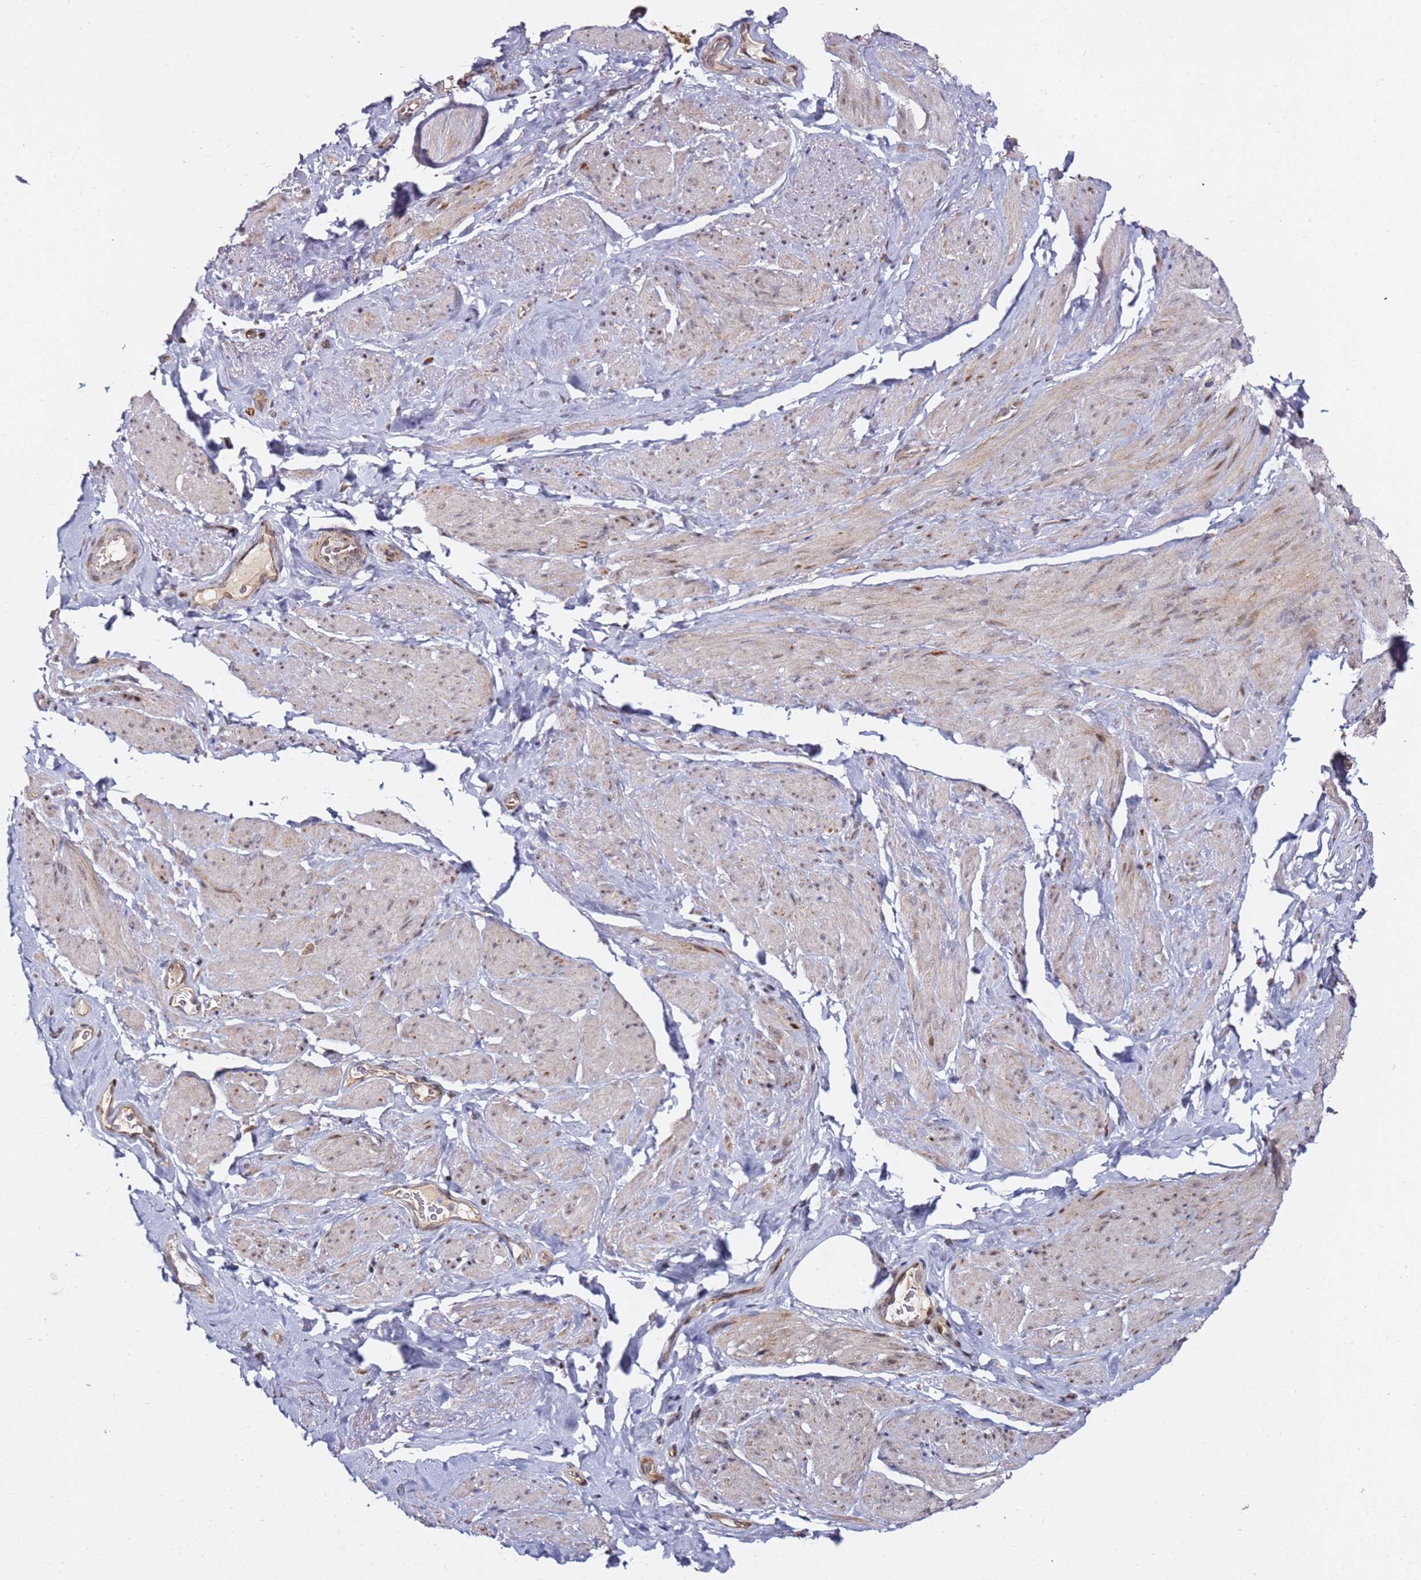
{"staining": {"intensity": "moderate", "quantity": "25%-75%", "location": "nuclear"}, "tissue": "smooth muscle", "cell_type": "Smooth muscle cells", "image_type": "normal", "snomed": [{"axis": "morphology", "description": "Normal tissue, NOS"}, {"axis": "topography", "description": "Smooth muscle"}, {"axis": "topography", "description": "Peripheral nerve tissue"}], "caption": "Protein expression analysis of normal smooth muscle exhibits moderate nuclear staining in about 25%-75% of smooth muscle cells.", "gene": "TP53AIP1", "patient": {"sex": "male", "age": 69}}